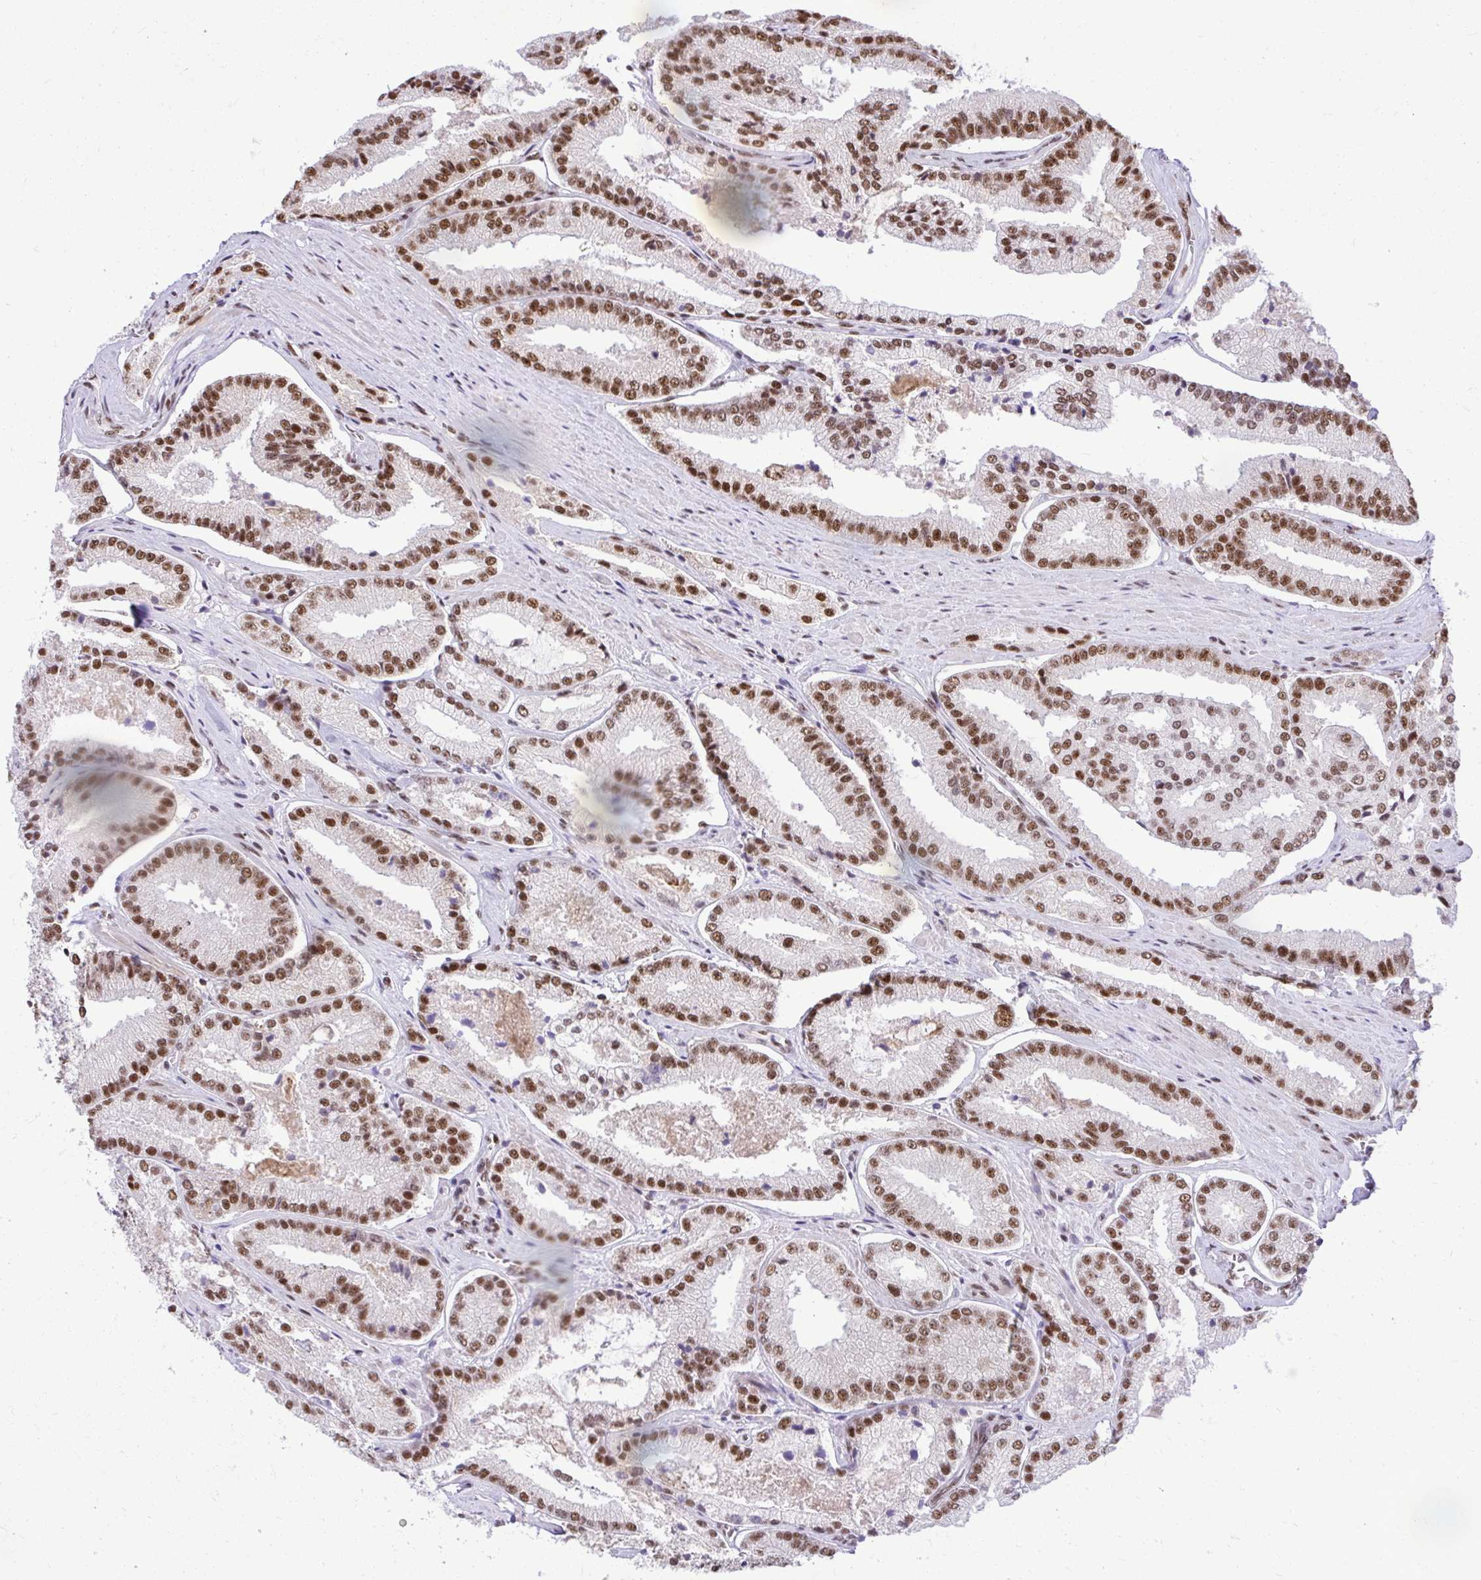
{"staining": {"intensity": "moderate", "quantity": ">75%", "location": "nuclear"}, "tissue": "prostate cancer", "cell_type": "Tumor cells", "image_type": "cancer", "snomed": [{"axis": "morphology", "description": "Adenocarcinoma, High grade"}, {"axis": "topography", "description": "Prostate"}], "caption": "A high-resolution histopathology image shows IHC staining of prostate cancer (high-grade adenocarcinoma), which reveals moderate nuclear staining in about >75% of tumor cells.", "gene": "PRPF19", "patient": {"sex": "male", "age": 73}}